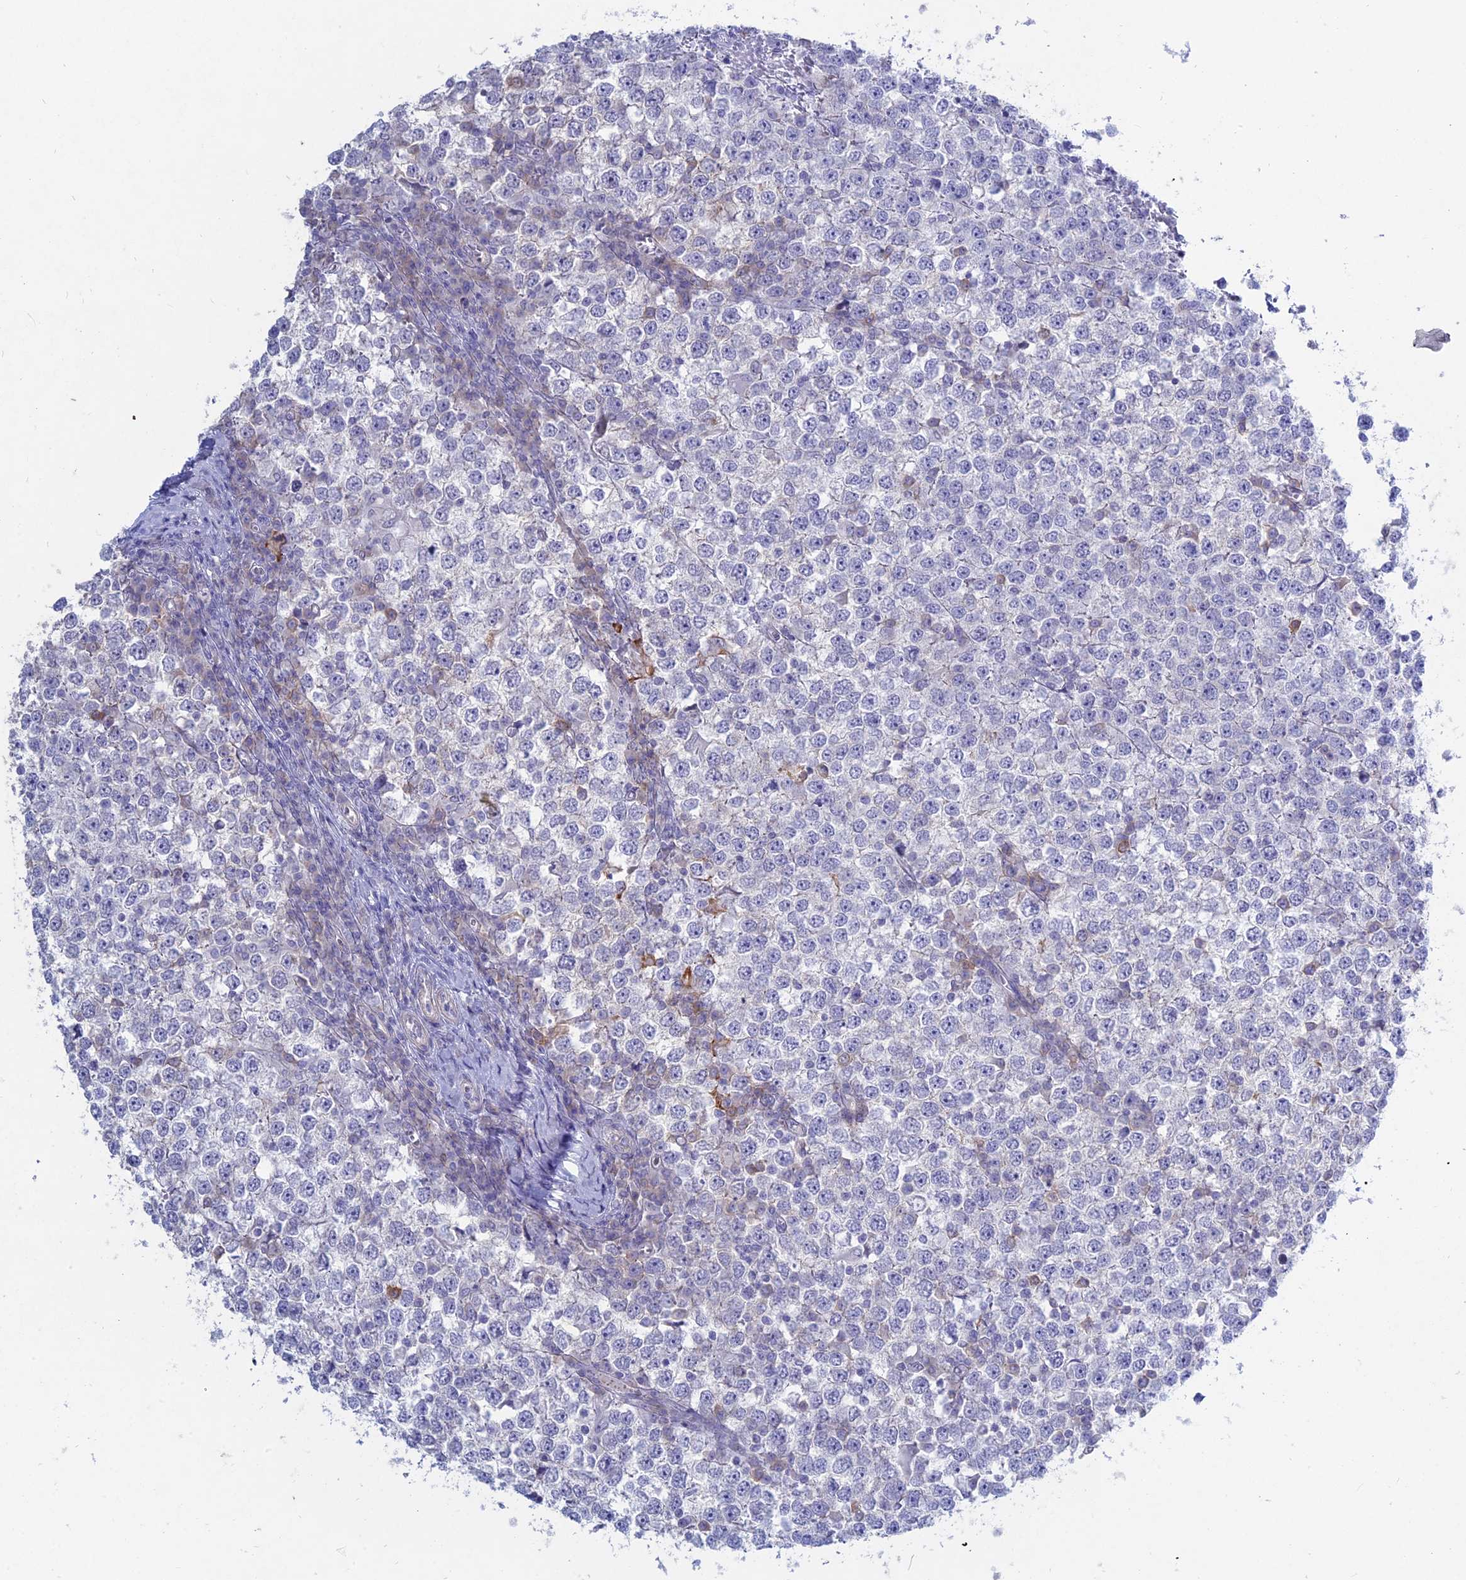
{"staining": {"intensity": "negative", "quantity": "none", "location": "none"}, "tissue": "testis cancer", "cell_type": "Tumor cells", "image_type": "cancer", "snomed": [{"axis": "morphology", "description": "Seminoma, NOS"}, {"axis": "topography", "description": "Testis"}], "caption": "IHC photomicrograph of testis seminoma stained for a protein (brown), which displays no staining in tumor cells.", "gene": "MYO5B", "patient": {"sex": "male", "age": 65}}